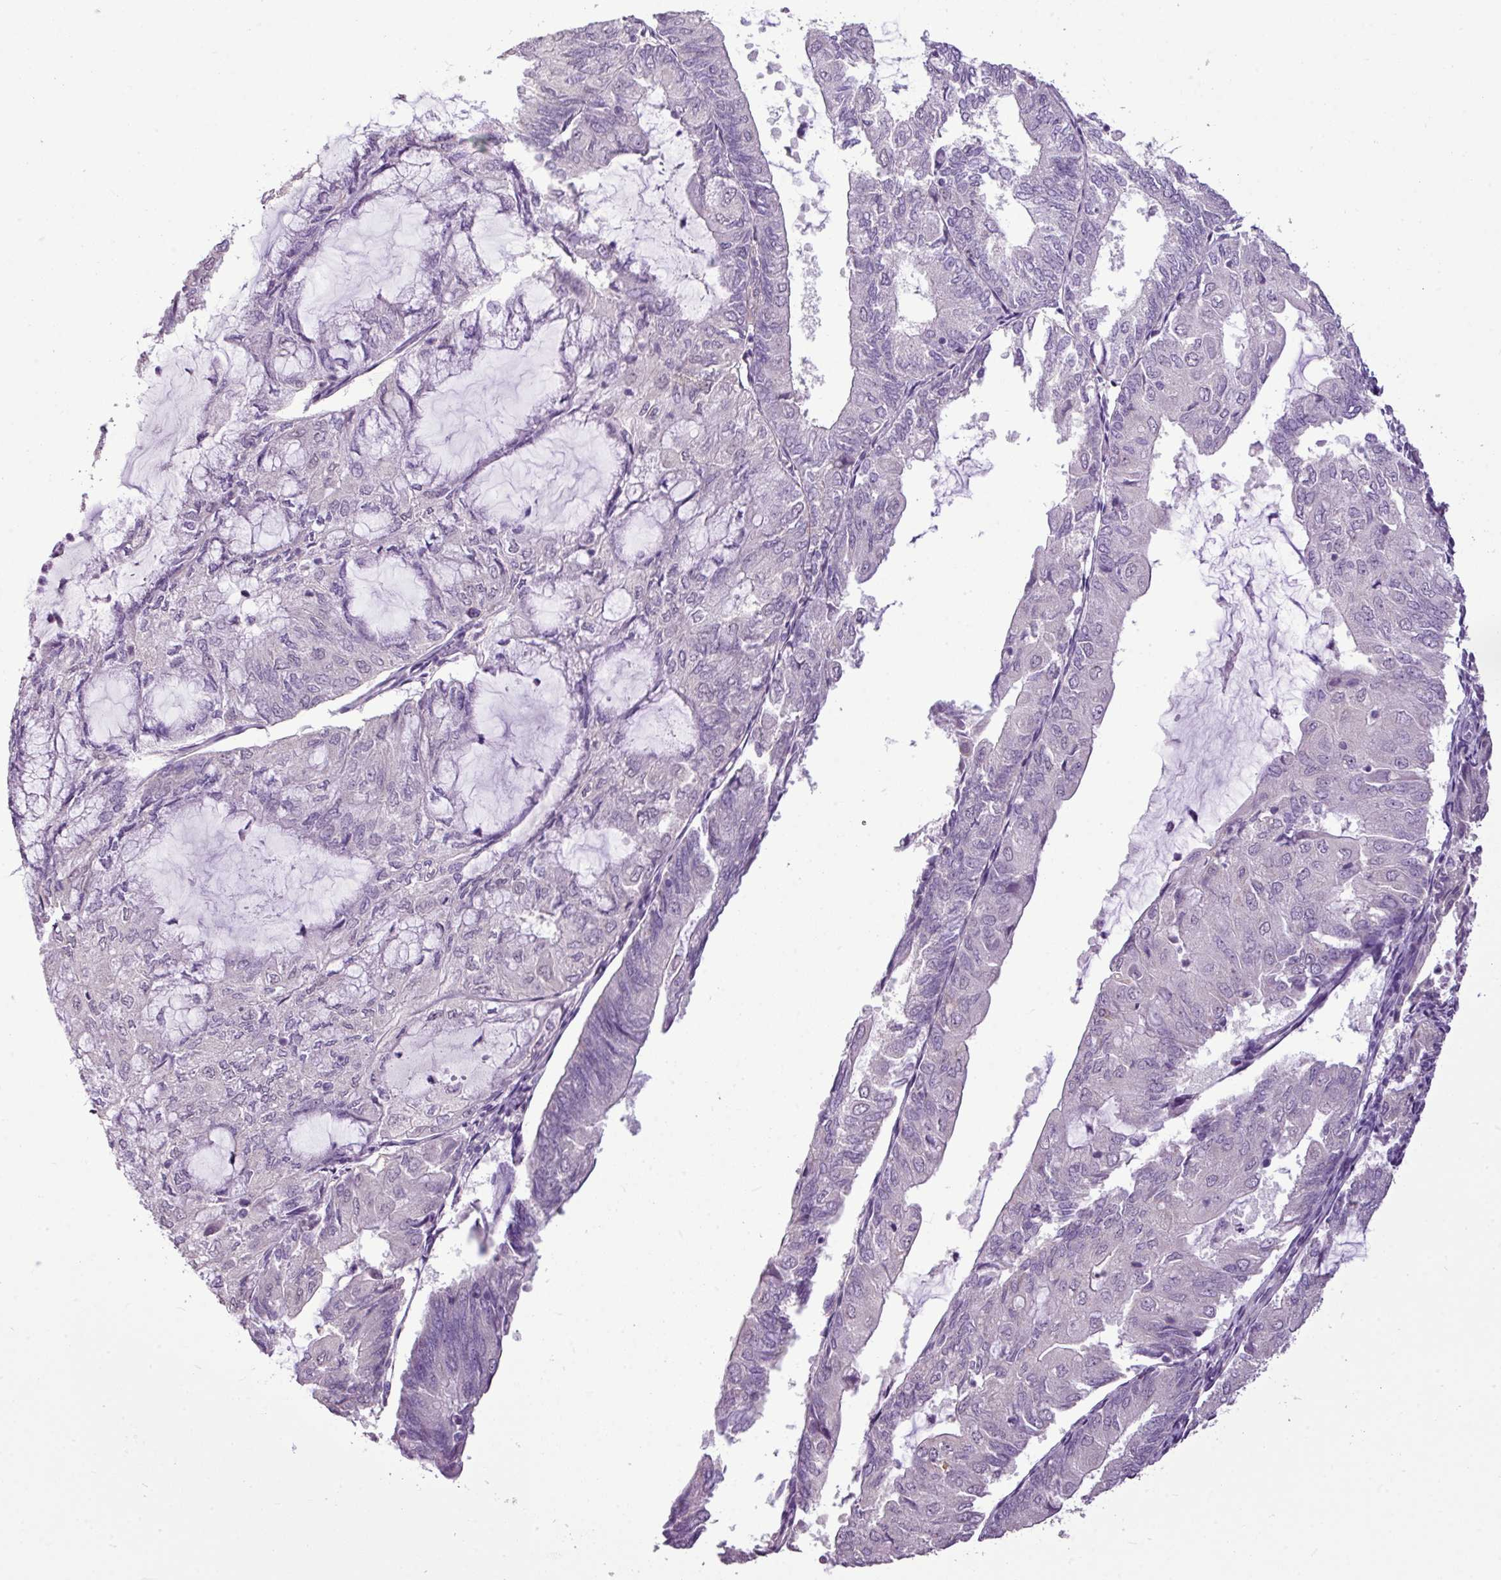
{"staining": {"intensity": "negative", "quantity": "none", "location": "none"}, "tissue": "endometrial cancer", "cell_type": "Tumor cells", "image_type": "cancer", "snomed": [{"axis": "morphology", "description": "Adenocarcinoma, NOS"}, {"axis": "topography", "description": "Endometrium"}], "caption": "There is no significant positivity in tumor cells of endometrial adenocarcinoma.", "gene": "ALDH2", "patient": {"sex": "female", "age": 81}}